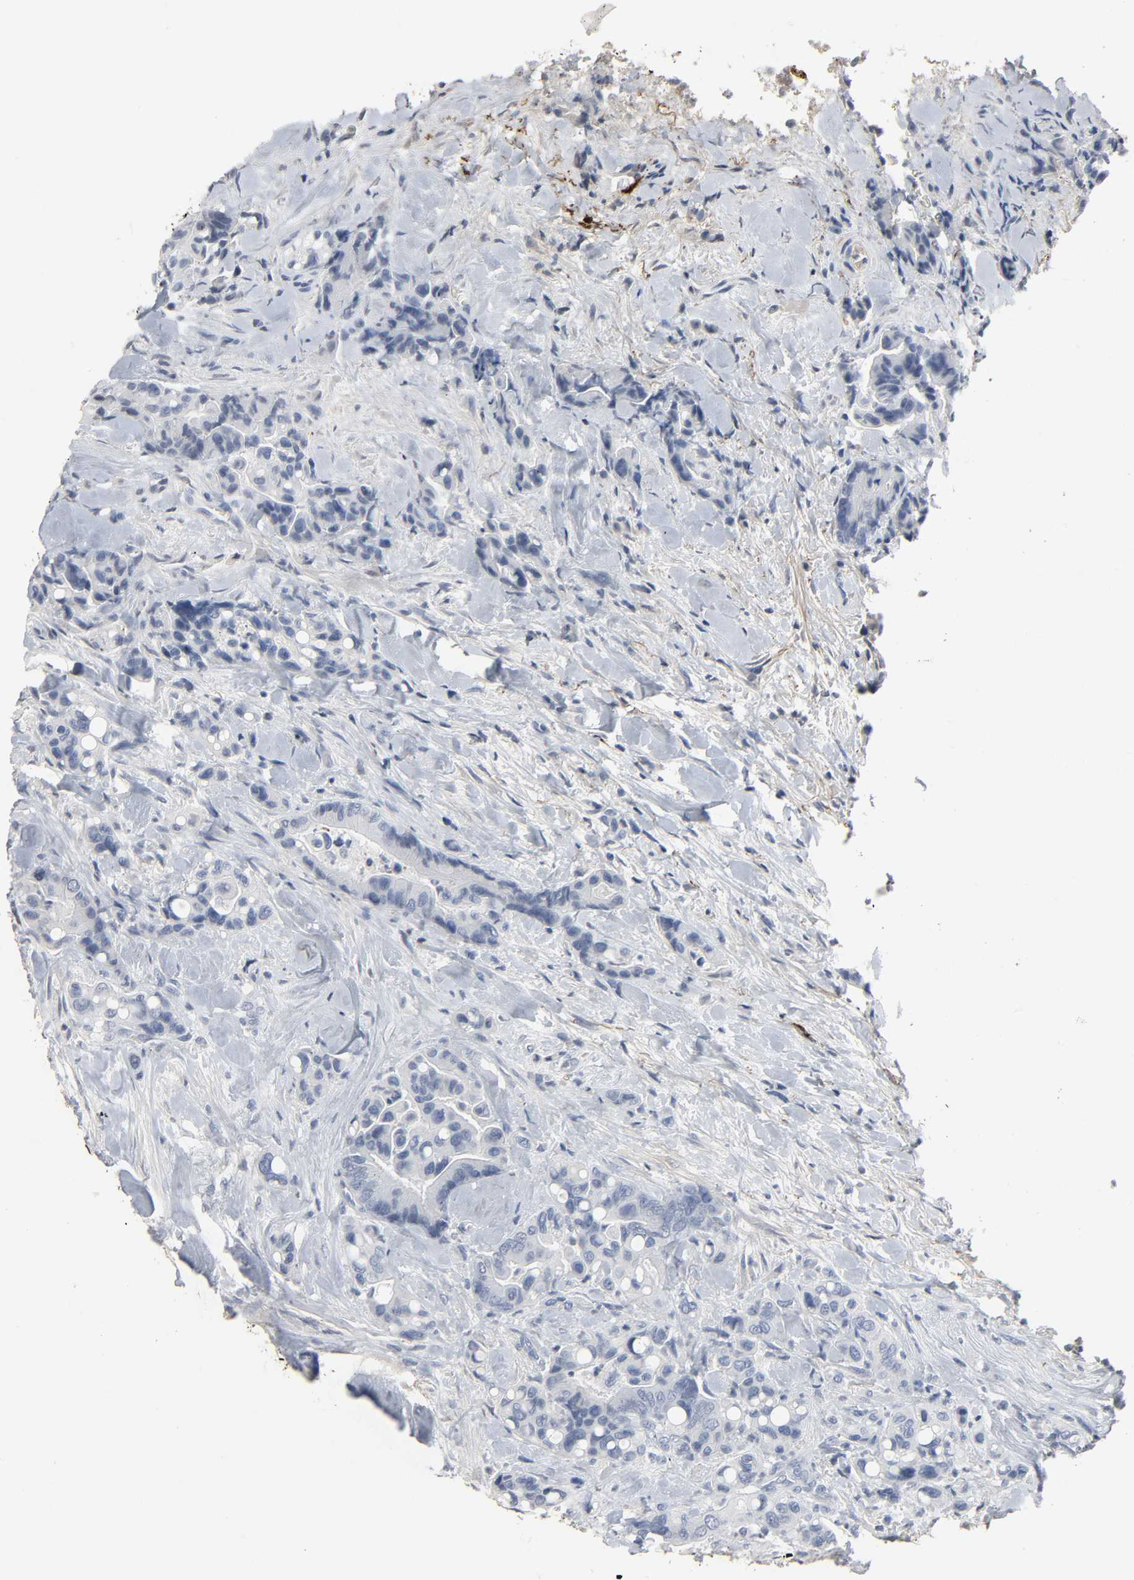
{"staining": {"intensity": "negative", "quantity": "none", "location": "none"}, "tissue": "colorectal cancer", "cell_type": "Tumor cells", "image_type": "cancer", "snomed": [{"axis": "morphology", "description": "Normal tissue, NOS"}, {"axis": "morphology", "description": "Adenocarcinoma, NOS"}, {"axis": "topography", "description": "Colon"}], "caption": "Histopathology image shows no significant protein expression in tumor cells of colorectal cancer (adenocarcinoma).", "gene": "FBLN5", "patient": {"sex": "male", "age": 82}}